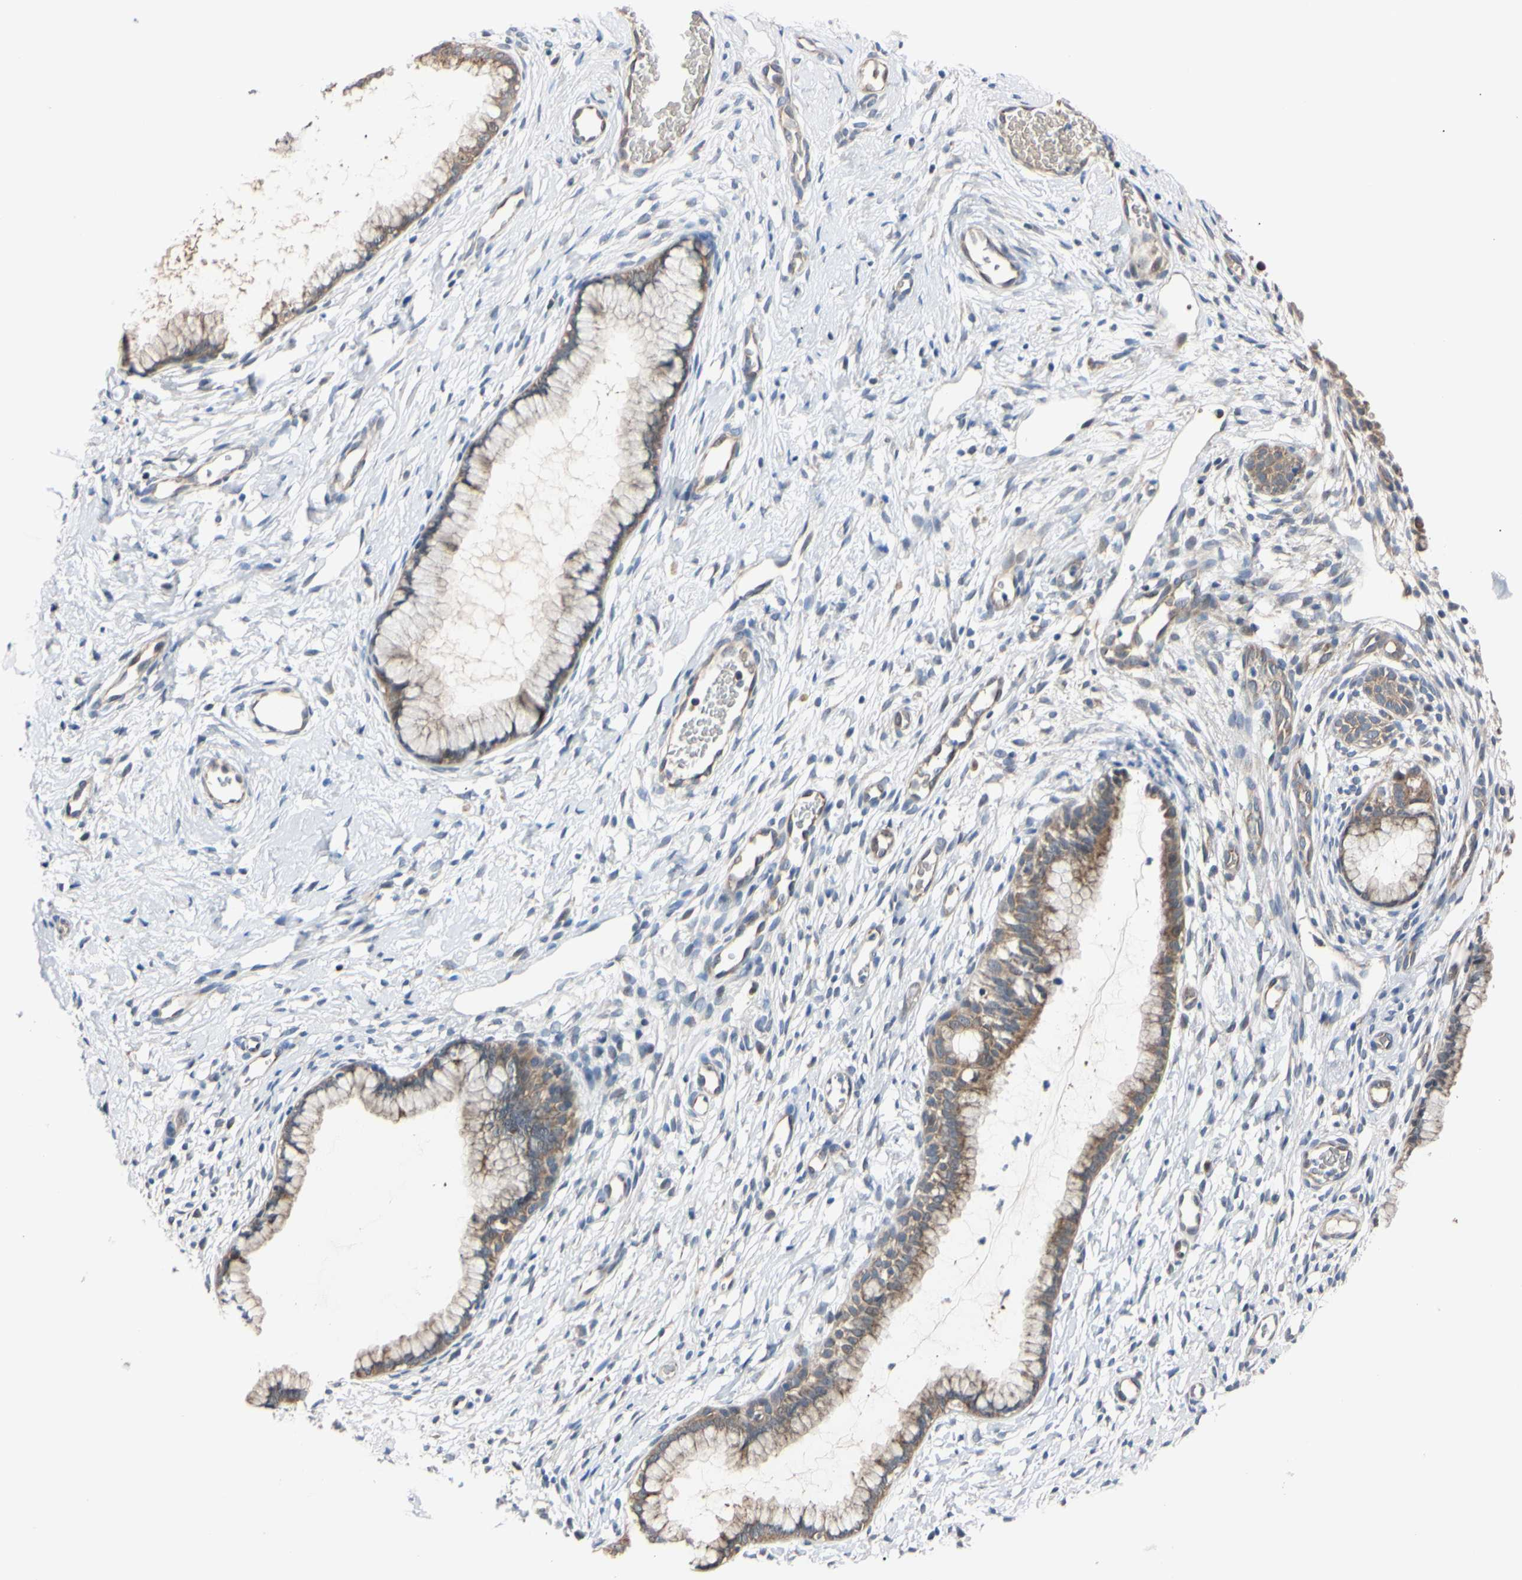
{"staining": {"intensity": "weak", "quantity": ">75%", "location": "cytoplasmic/membranous"}, "tissue": "cervix", "cell_type": "Glandular cells", "image_type": "normal", "snomed": [{"axis": "morphology", "description": "Normal tissue, NOS"}, {"axis": "topography", "description": "Cervix"}], "caption": "A brown stain labels weak cytoplasmic/membranous staining of a protein in glandular cells of unremarkable cervix.", "gene": "RARS1", "patient": {"sex": "female", "age": 65}}